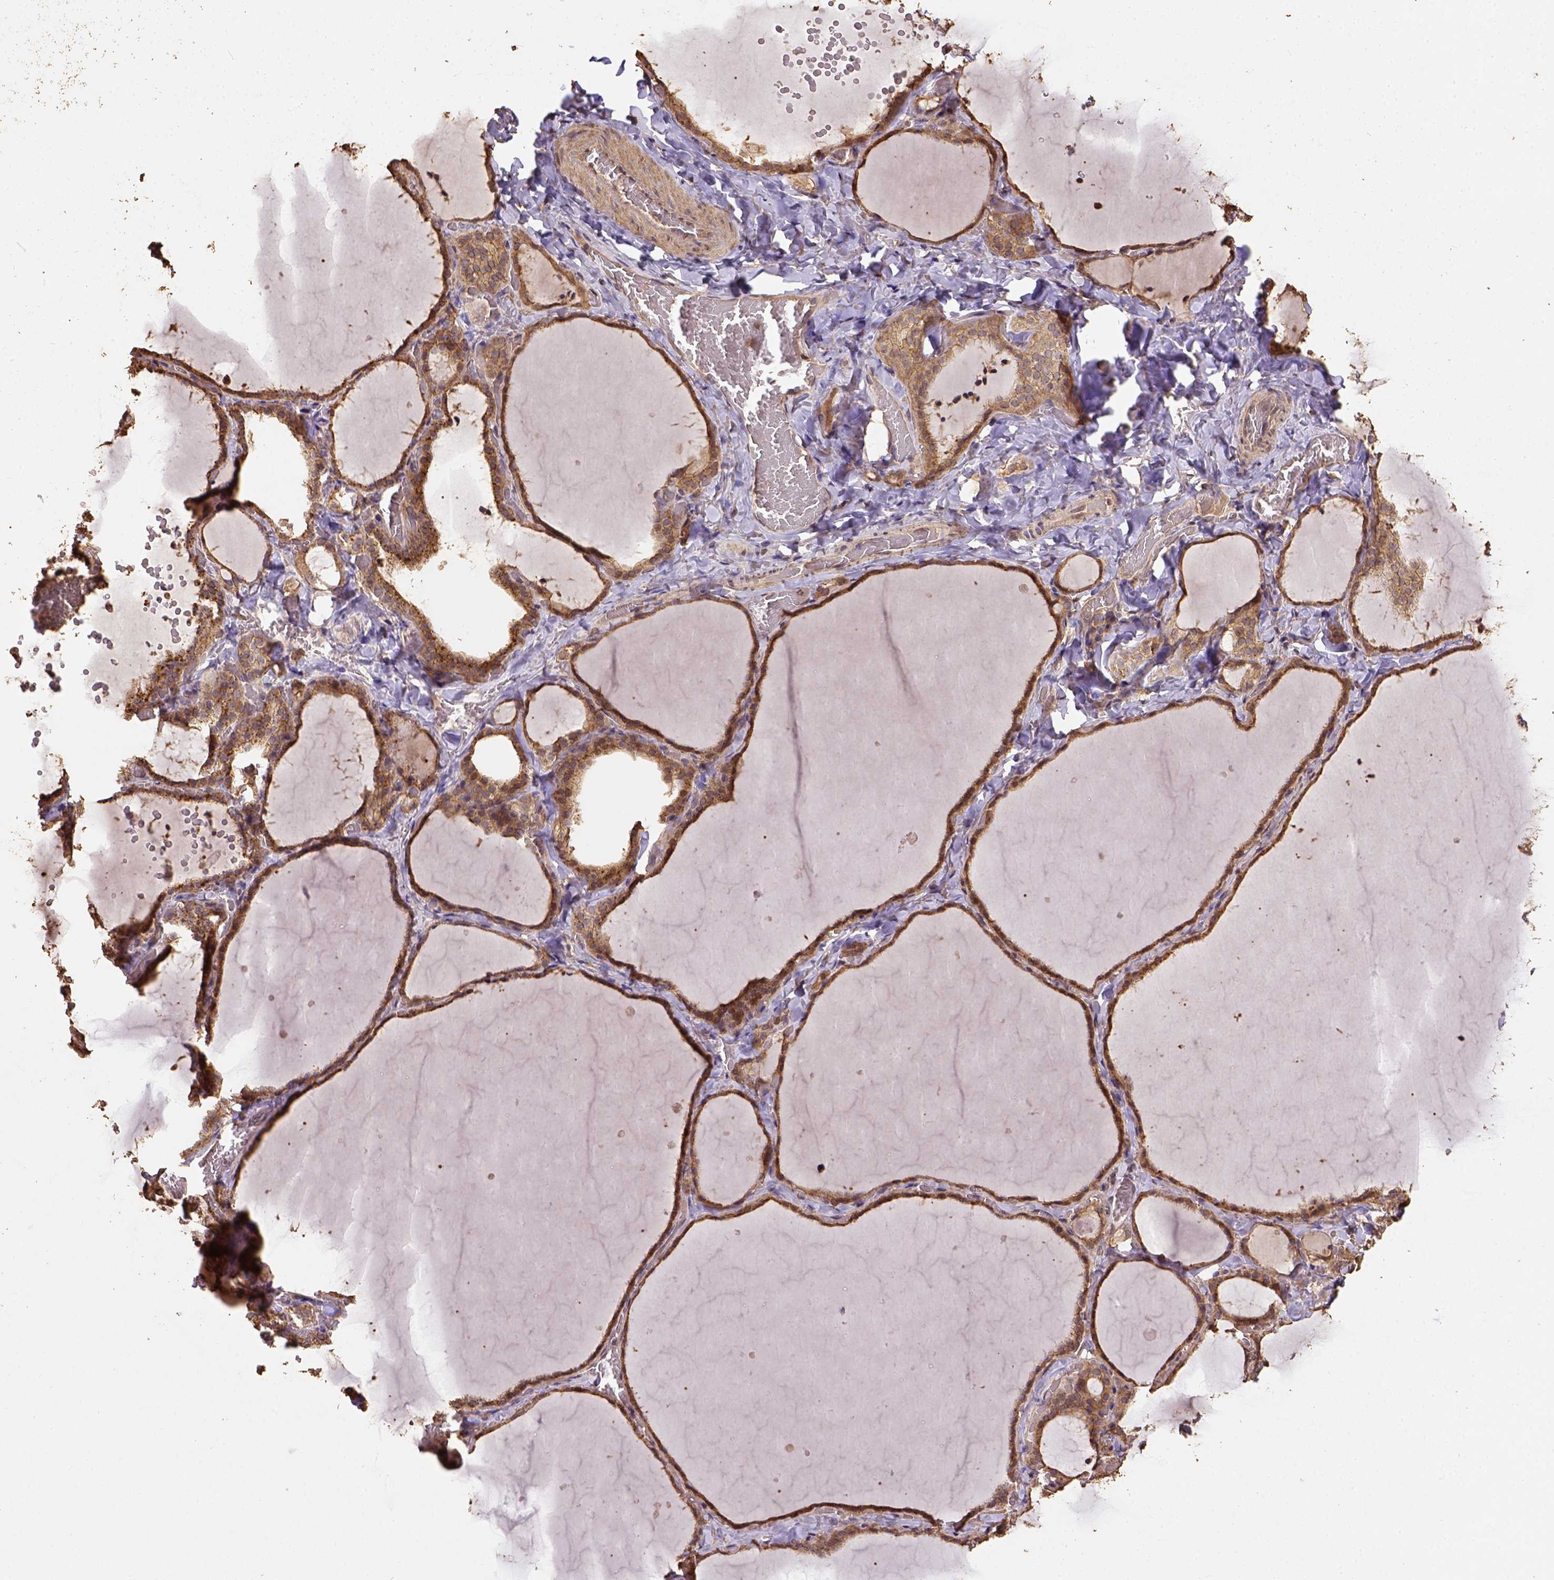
{"staining": {"intensity": "moderate", "quantity": "25%-75%", "location": "cytoplasmic/membranous"}, "tissue": "thyroid gland", "cell_type": "Glandular cells", "image_type": "normal", "snomed": [{"axis": "morphology", "description": "Normal tissue, NOS"}, {"axis": "topography", "description": "Thyroid gland"}], "caption": "Approximately 25%-75% of glandular cells in benign human thyroid gland exhibit moderate cytoplasmic/membranous protein expression as visualized by brown immunohistochemical staining.", "gene": "ATP1B3", "patient": {"sex": "female", "age": 22}}